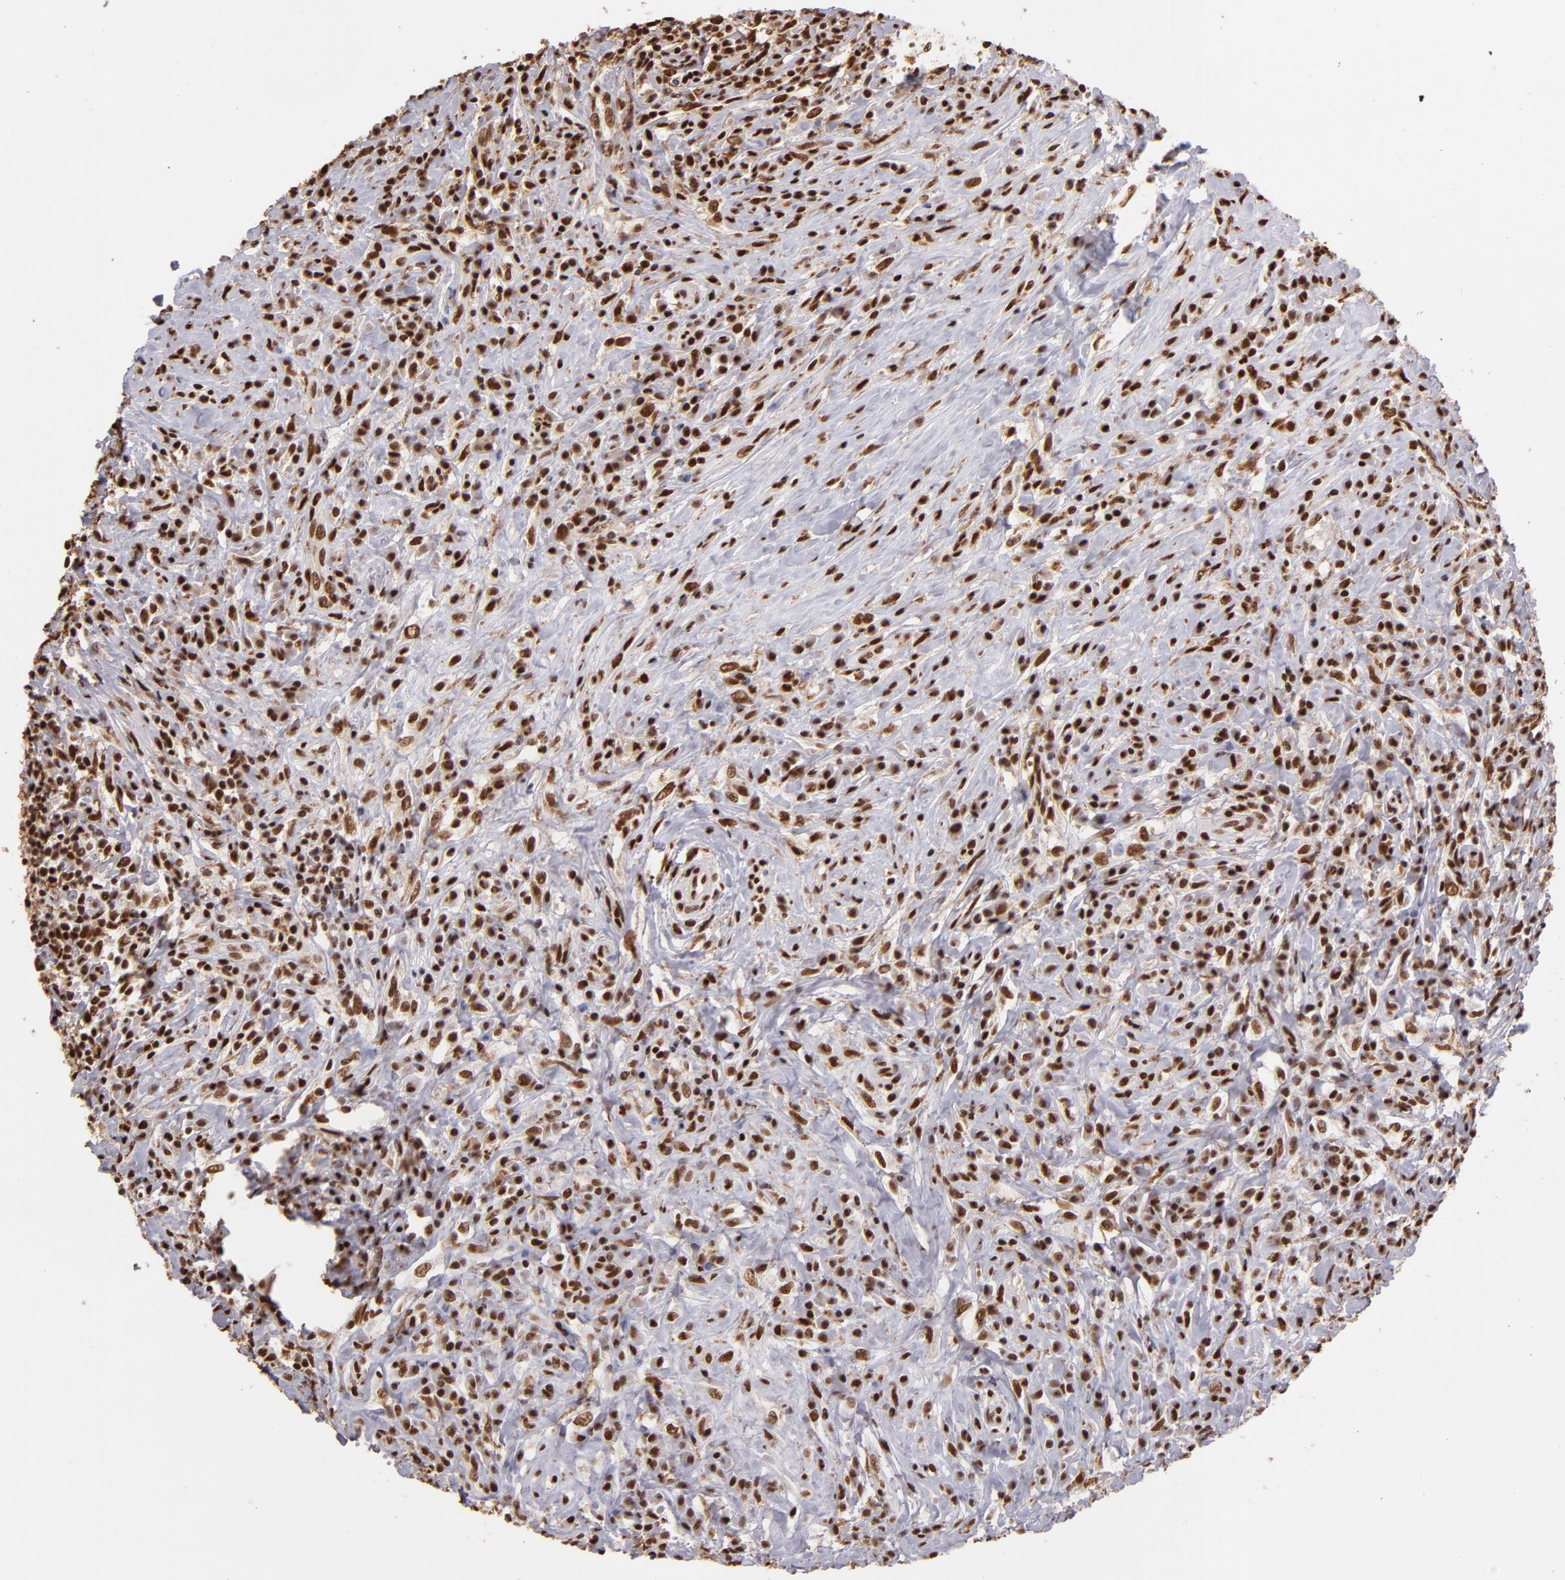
{"staining": {"intensity": "moderate", "quantity": ">75%", "location": "nuclear"}, "tissue": "lymphoma", "cell_type": "Tumor cells", "image_type": "cancer", "snomed": [{"axis": "morphology", "description": "Hodgkin's disease, NOS"}, {"axis": "topography", "description": "Lymph node"}], "caption": "Protein staining by immunohistochemistry demonstrates moderate nuclear positivity in about >75% of tumor cells in Hodgkin's disease.", "gene": "SP1", "patient": {"sex": "female", "age": 25}}